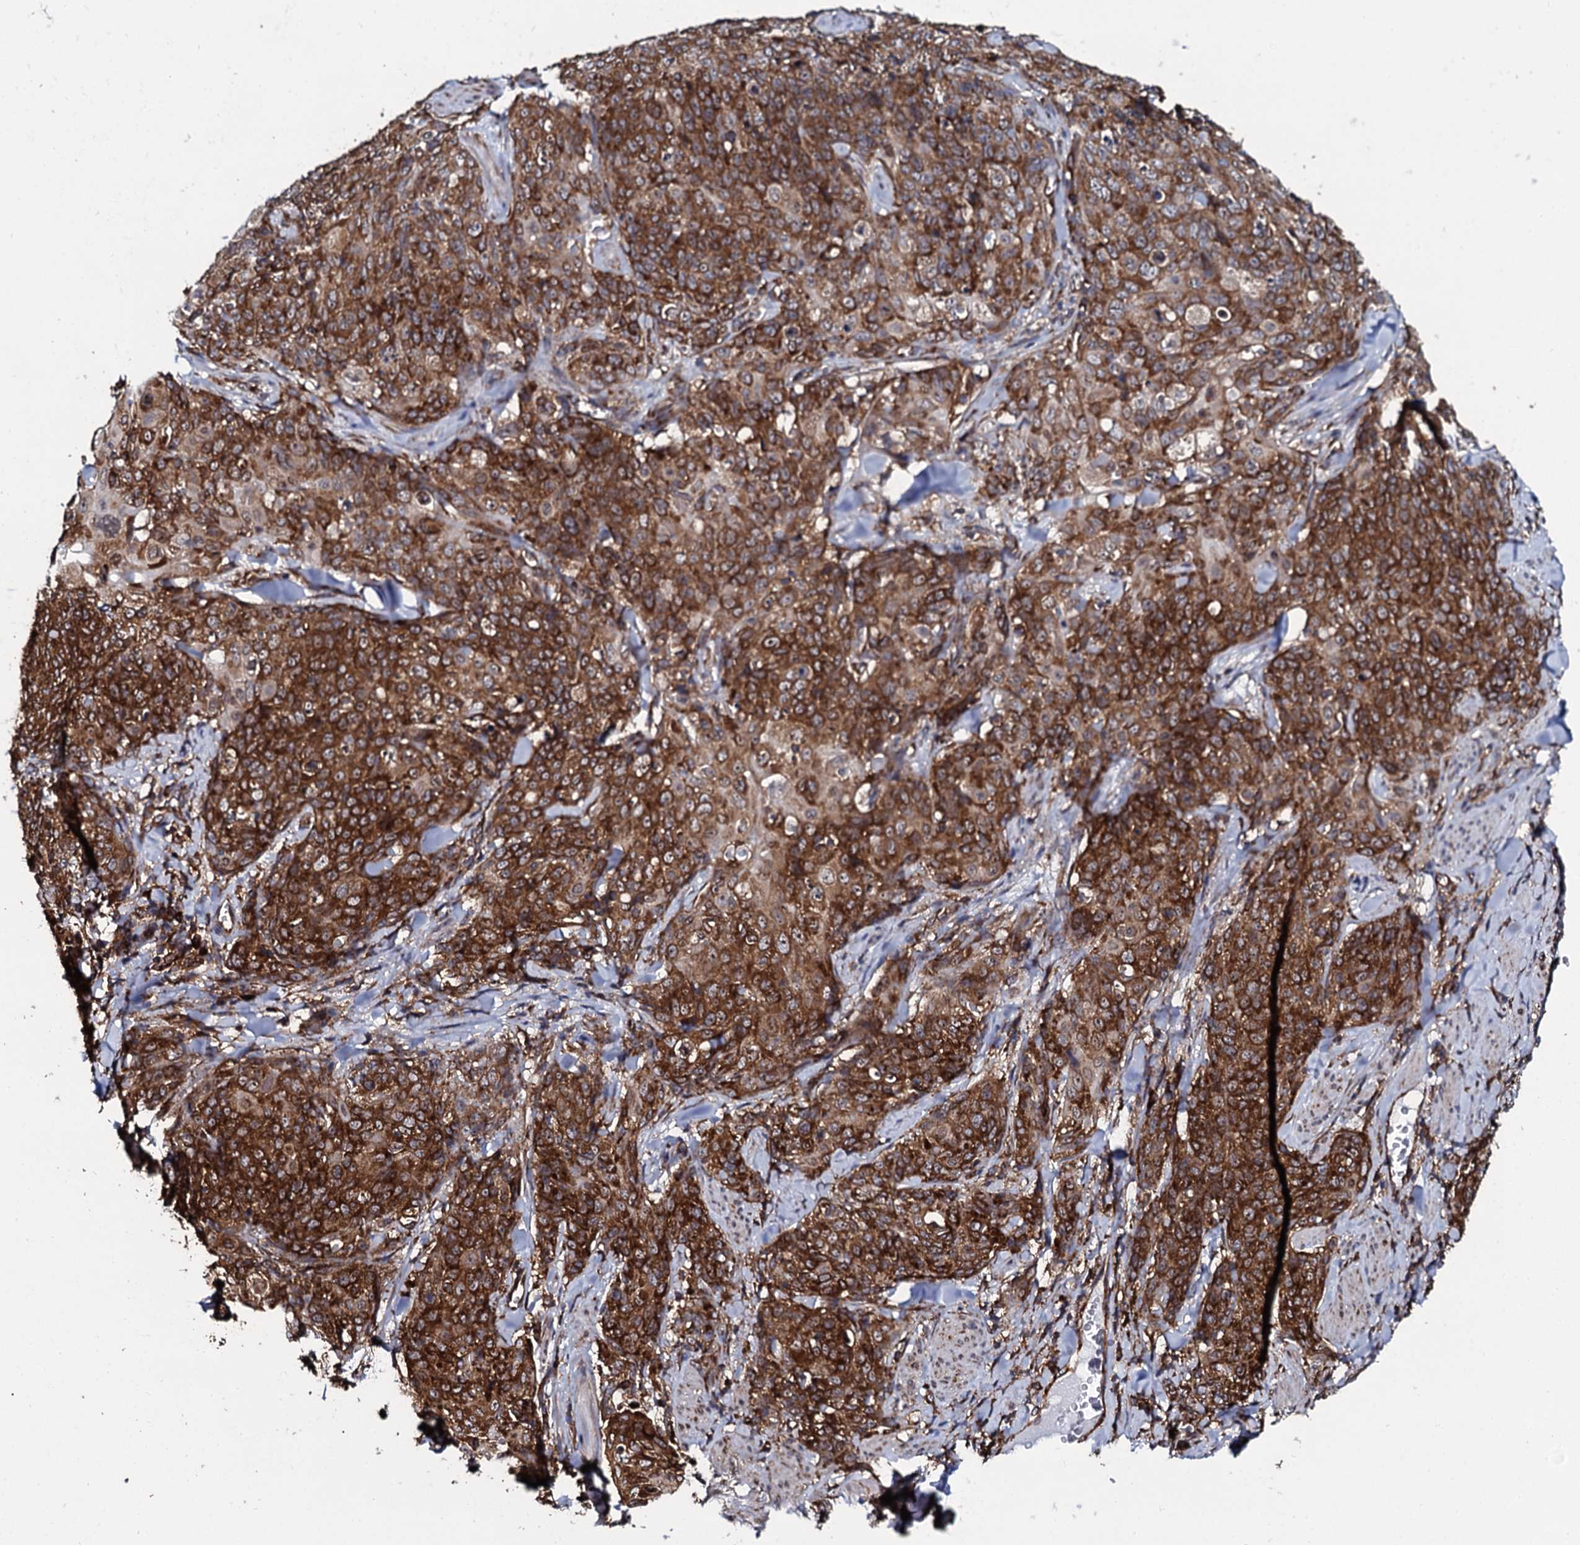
{"staining": {"intensity": "strong", "quantity": ">75%", "location": "cytoplasmic/membranous"}, "tissue": "skin cancer", "cell_type": "Tumor cells", "image_type": "cancer", "snomed": [{"axis": "morphology", "description": "Squamous cell carcinoma, NOS"}, {"axis": "topography", "description": "Skin"}, {"axis": "topography", "description": "Vulva"}], "caption": "Immunohistochemistry (IHC) photomicrograph of neoplastic tissue: human squamous cell carcinoma (skin) stained using immunohistochemistry (IHC) exhibits high levels of strong protein expression localized specifically in the cytoplasmic/membranous of tumor cells, appearing as a cytoplasmic/membranous brown color.", "gene": "SPTY2D1", "patient": {"sex": "female", "age": 85}}